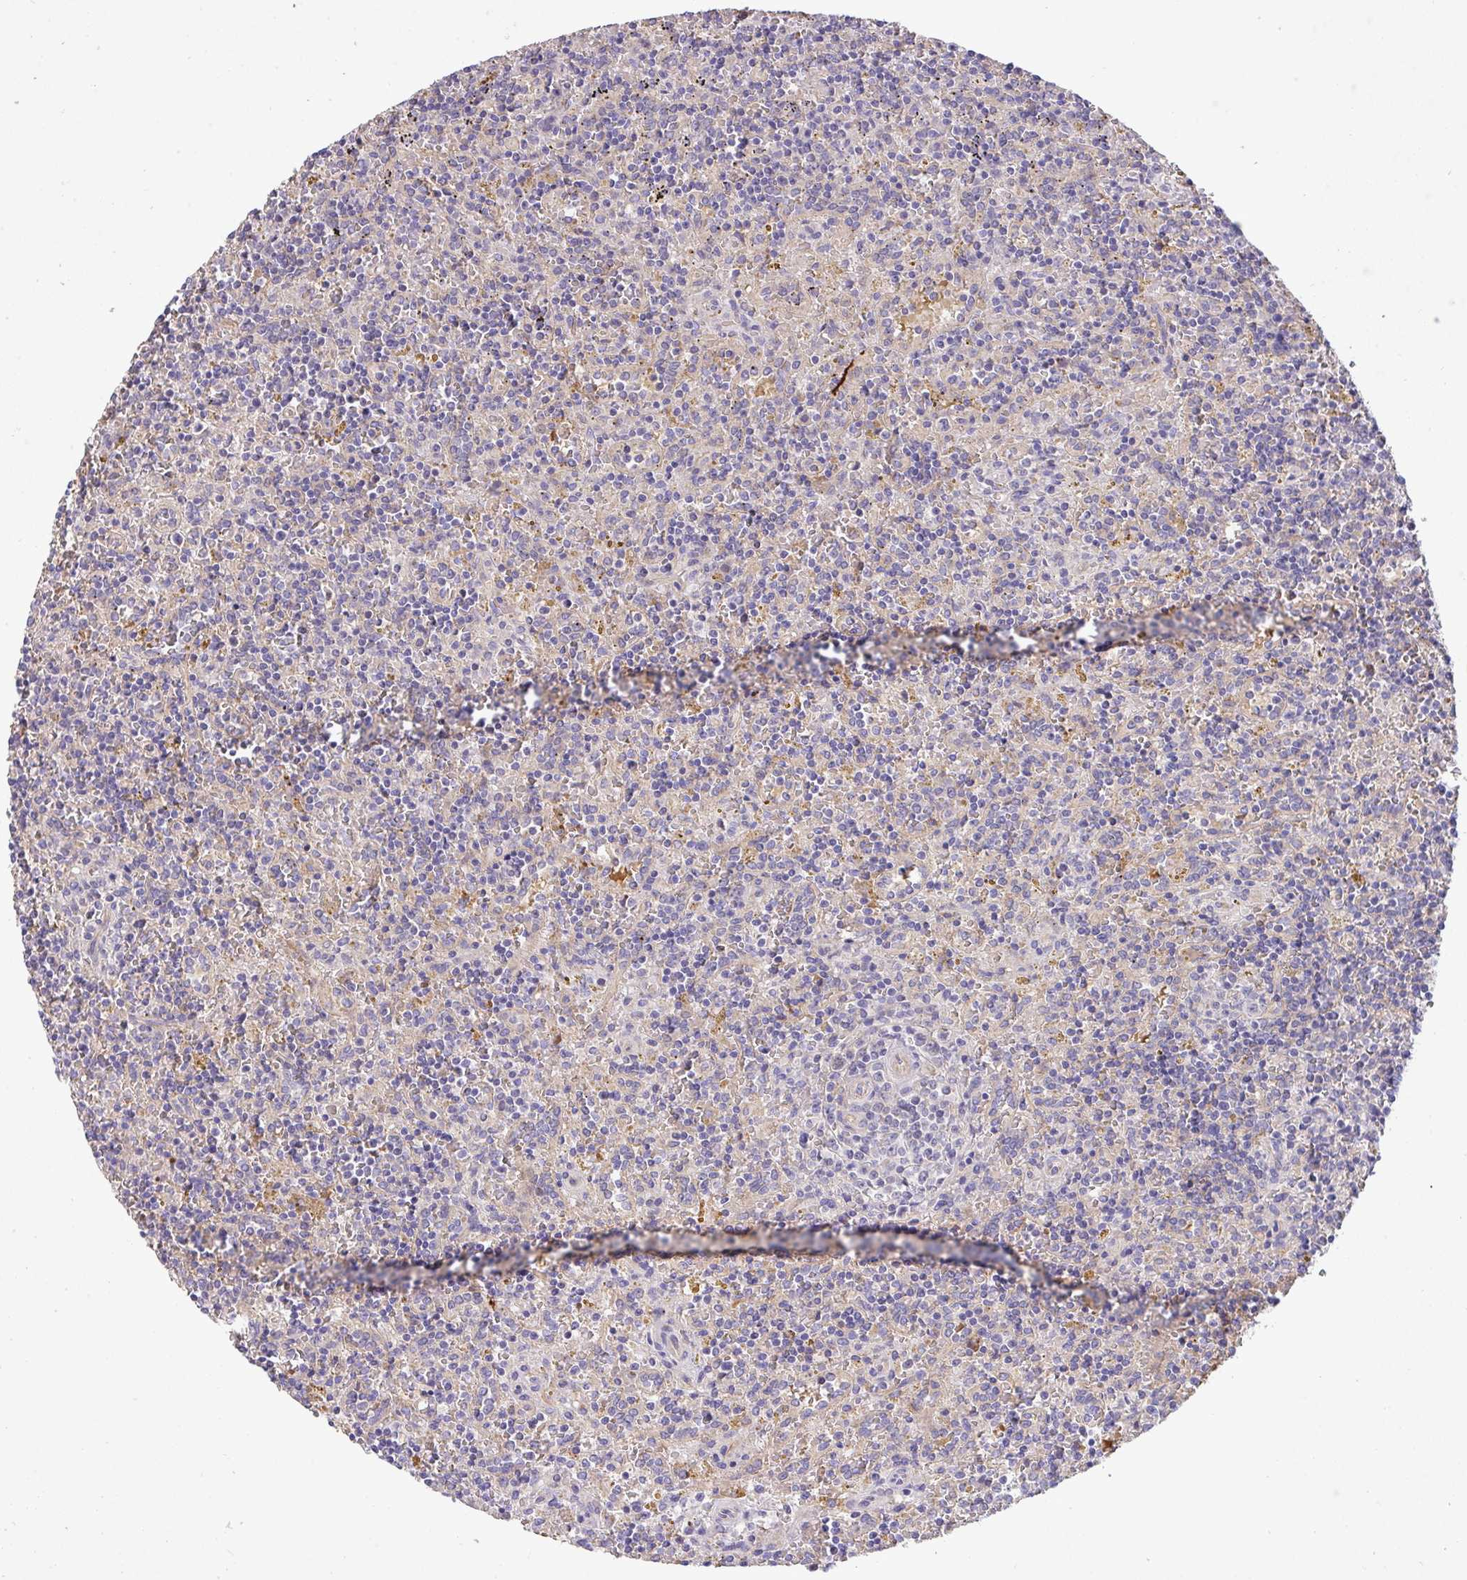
{"staining": {"intensity": "negative", "quantity": "none", "location": "none"}, "tissue": "lymphoma", "cell_type": "Tumor cells", "image_type": "cancer", "snomed": [{"axis": "morphology", "description": "Malignant lymphoma, non-Hodgkin's type, Low grade"}, {"axis": "topography", "description": "Spleen"}], "caption": "Immunohistochemistry (IHC) photomicrograph of low-grade malignant lymphoma, non-Hodgkin's type stained for a protein (brown), which shows no staining in tumor cells.", "gene": "ZNF581", "patient": {"sex": "male", "age": 67}}